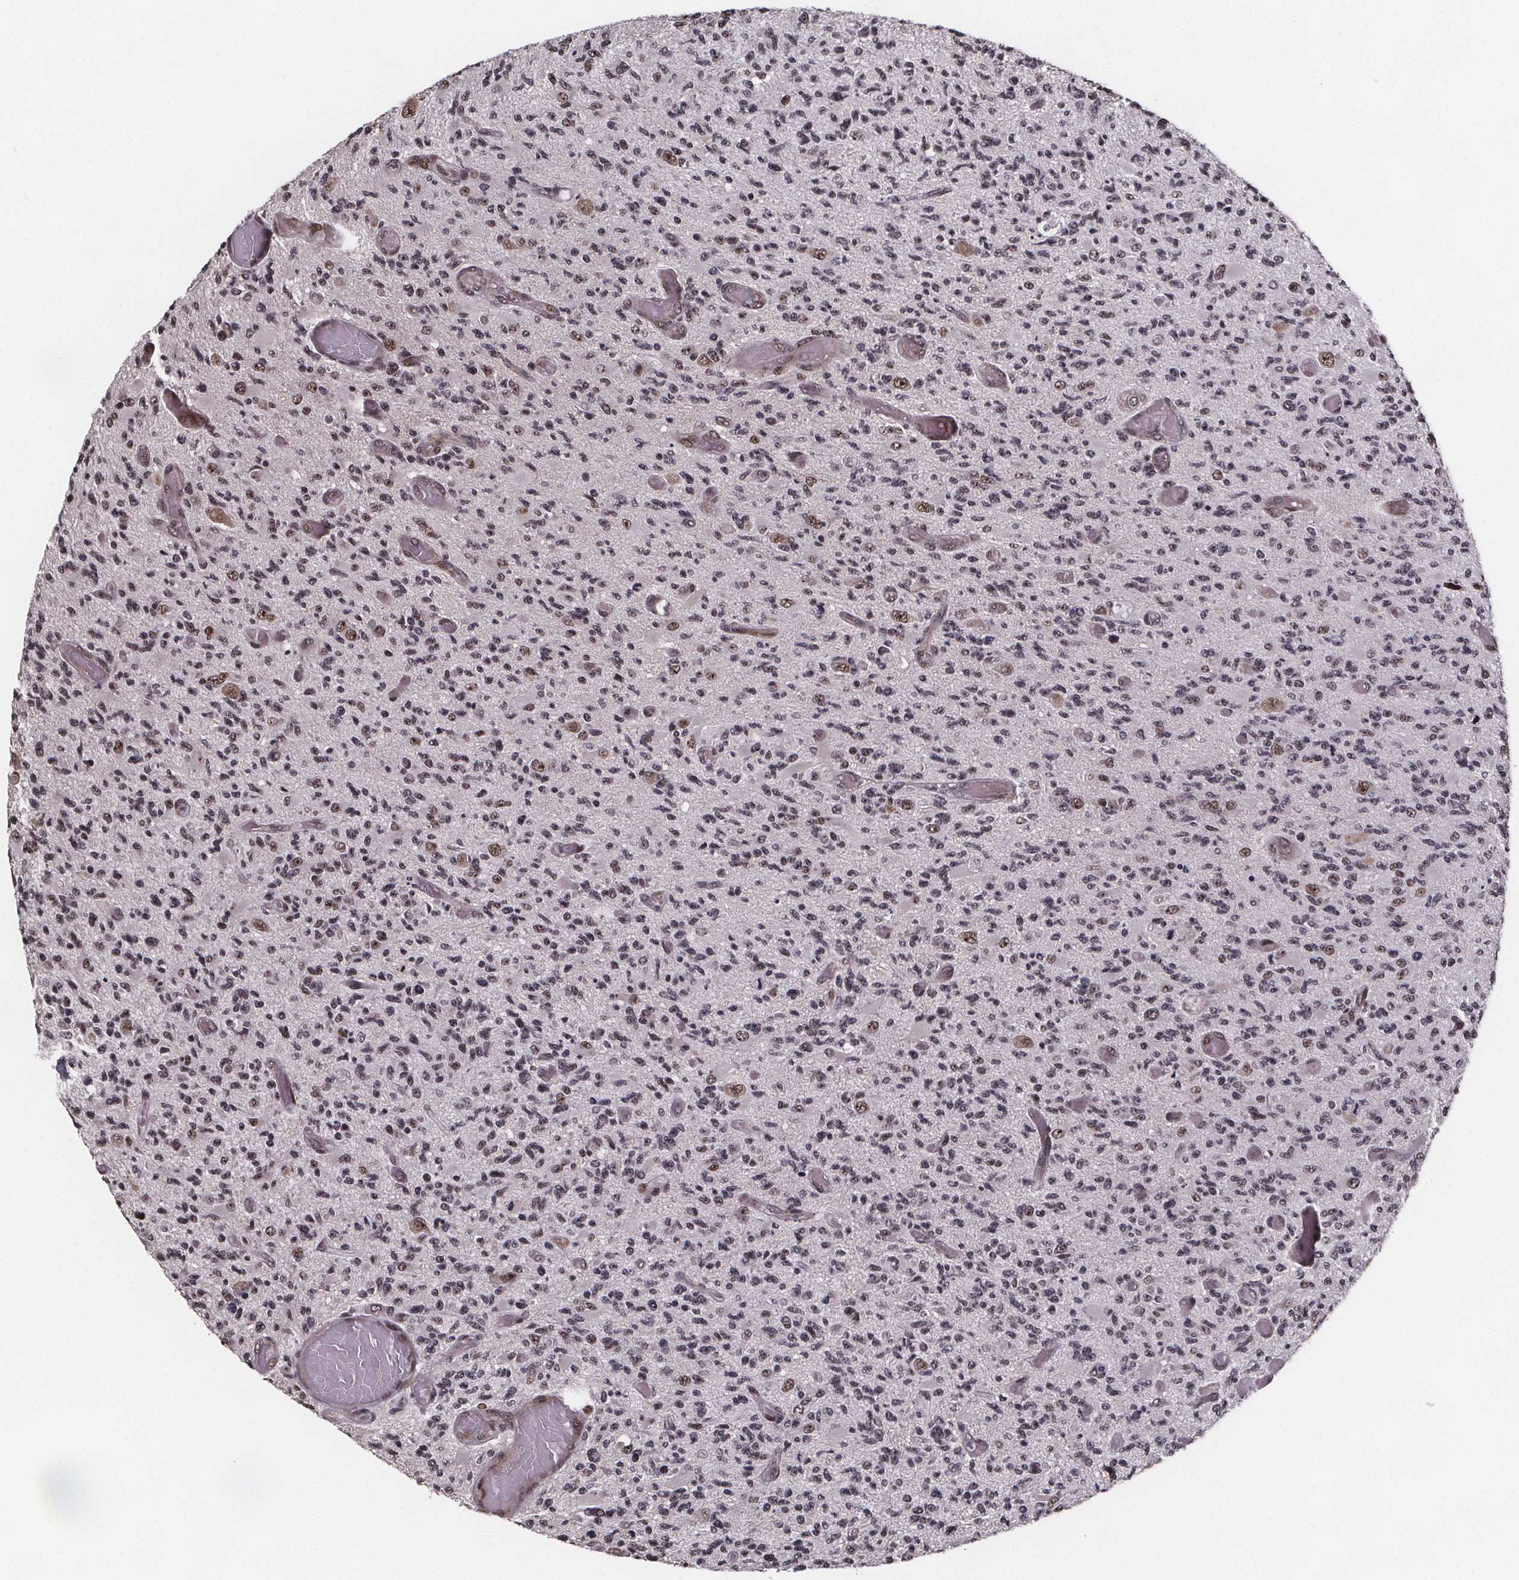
{"staining": {"intensity": "moderate", "quantity": ">75%", "location": "nuclear"}, "tissue": "glioma", "cell_type": "Tumor cells", "image_type": "cancer", "snomed": [{"axis": "morphology", "description": "Glioma, malignant, High grade"}, {"axis": "topography", "description": "Brain"}], "caption": "The image shows a brown stain indicating the presence of a protein in the nuclear of tumor cells in malignant glioma (high-grade). (Stains: DAB (3,3'-diaminobenzidine) in brown, nuclei in blue, Microscopy: brightfield microscopy at high magnification).", "gene": "U2SURP", "patient": {"sex": "female", "age": 63}}